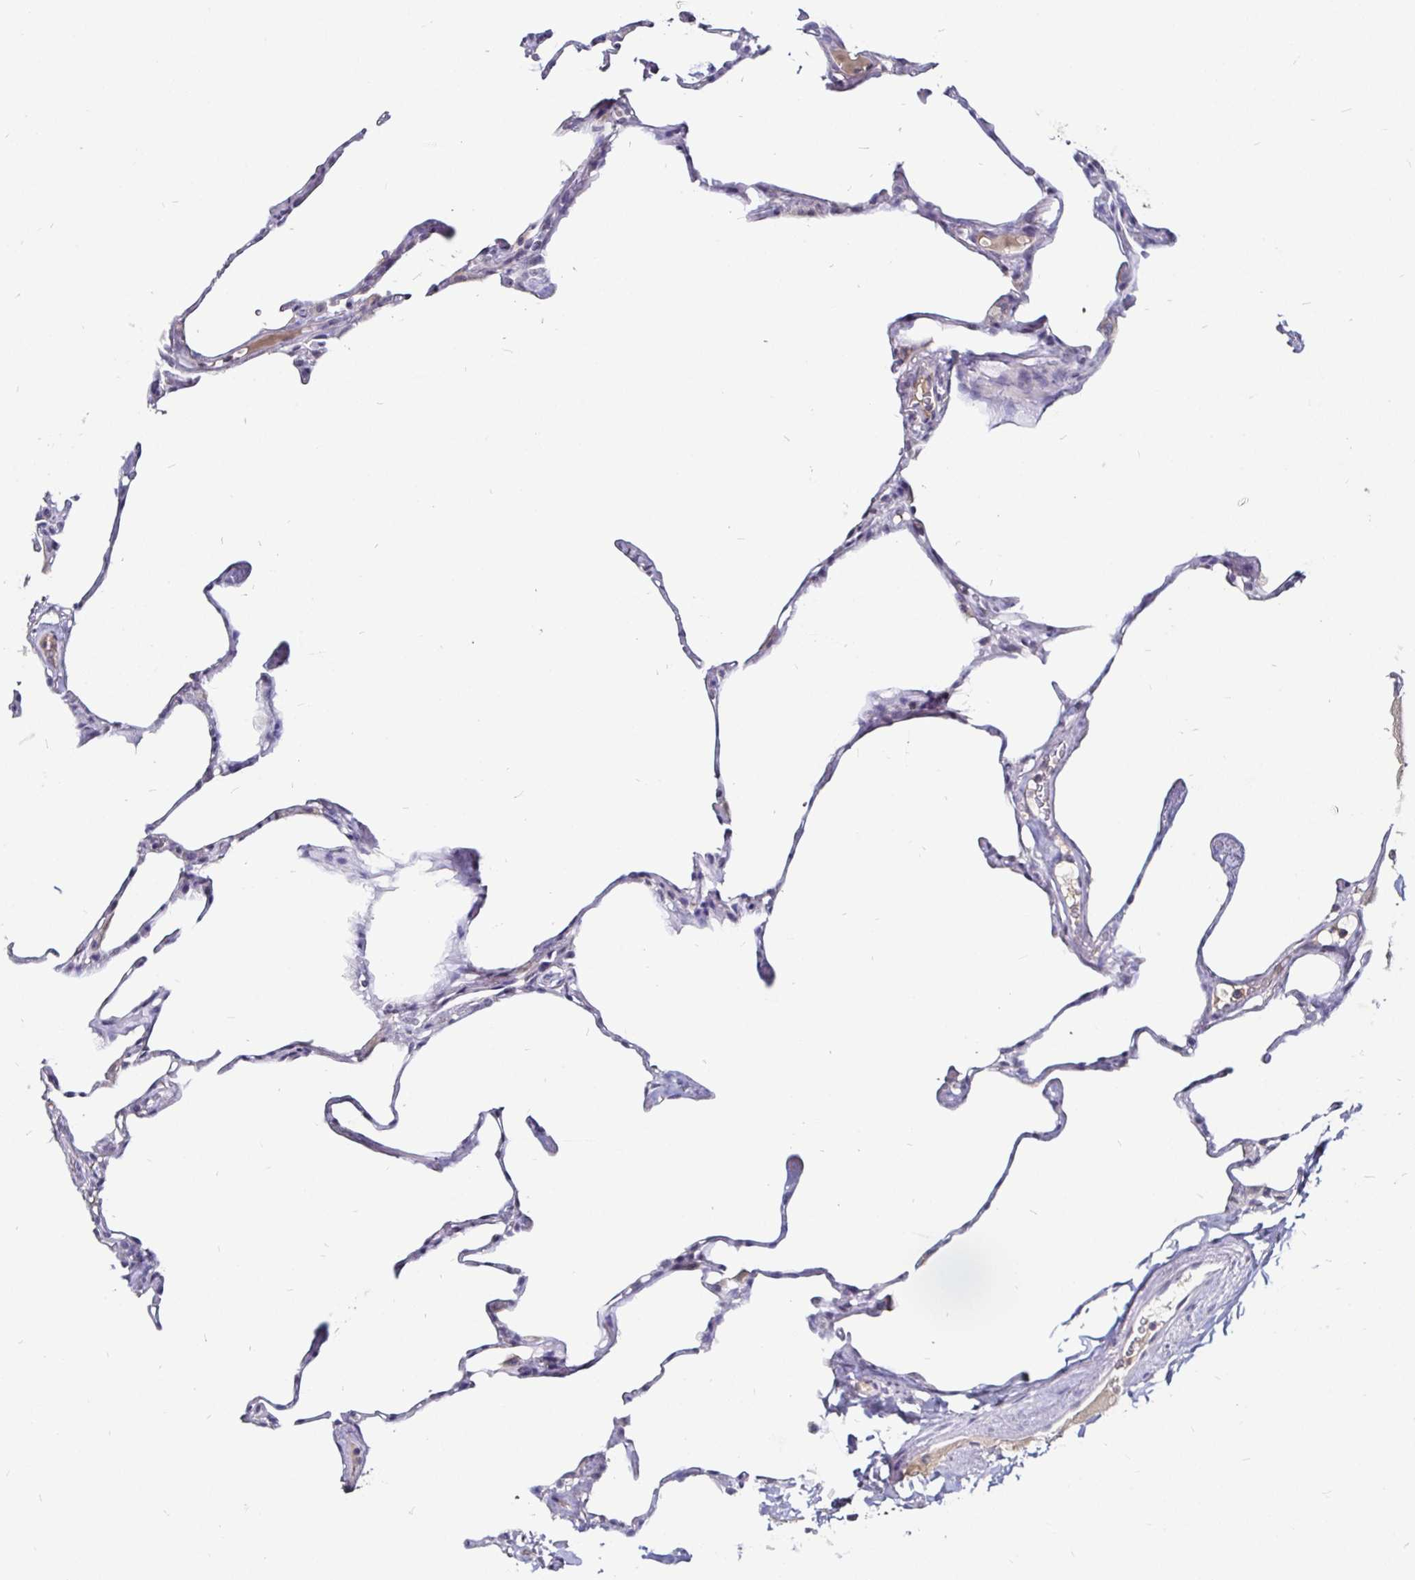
{"staining": {"intensity": "negative", "quantity": "none", "location": "none"}, "tissue": "lung", "cell_type": "Alveolar cells", "image_type": "normal", "snomed": [{"axis": "morphology", "description": "Normal tissue, NOS"}, {"axis": "topography", "description": "Lung"}], "caption": "Unremarkable lung was stained to show a protein in brown. There is no significant expression in alveolar cells.", "gene": "FAIM2", "patient": {"sex": "male", "age": 65}}